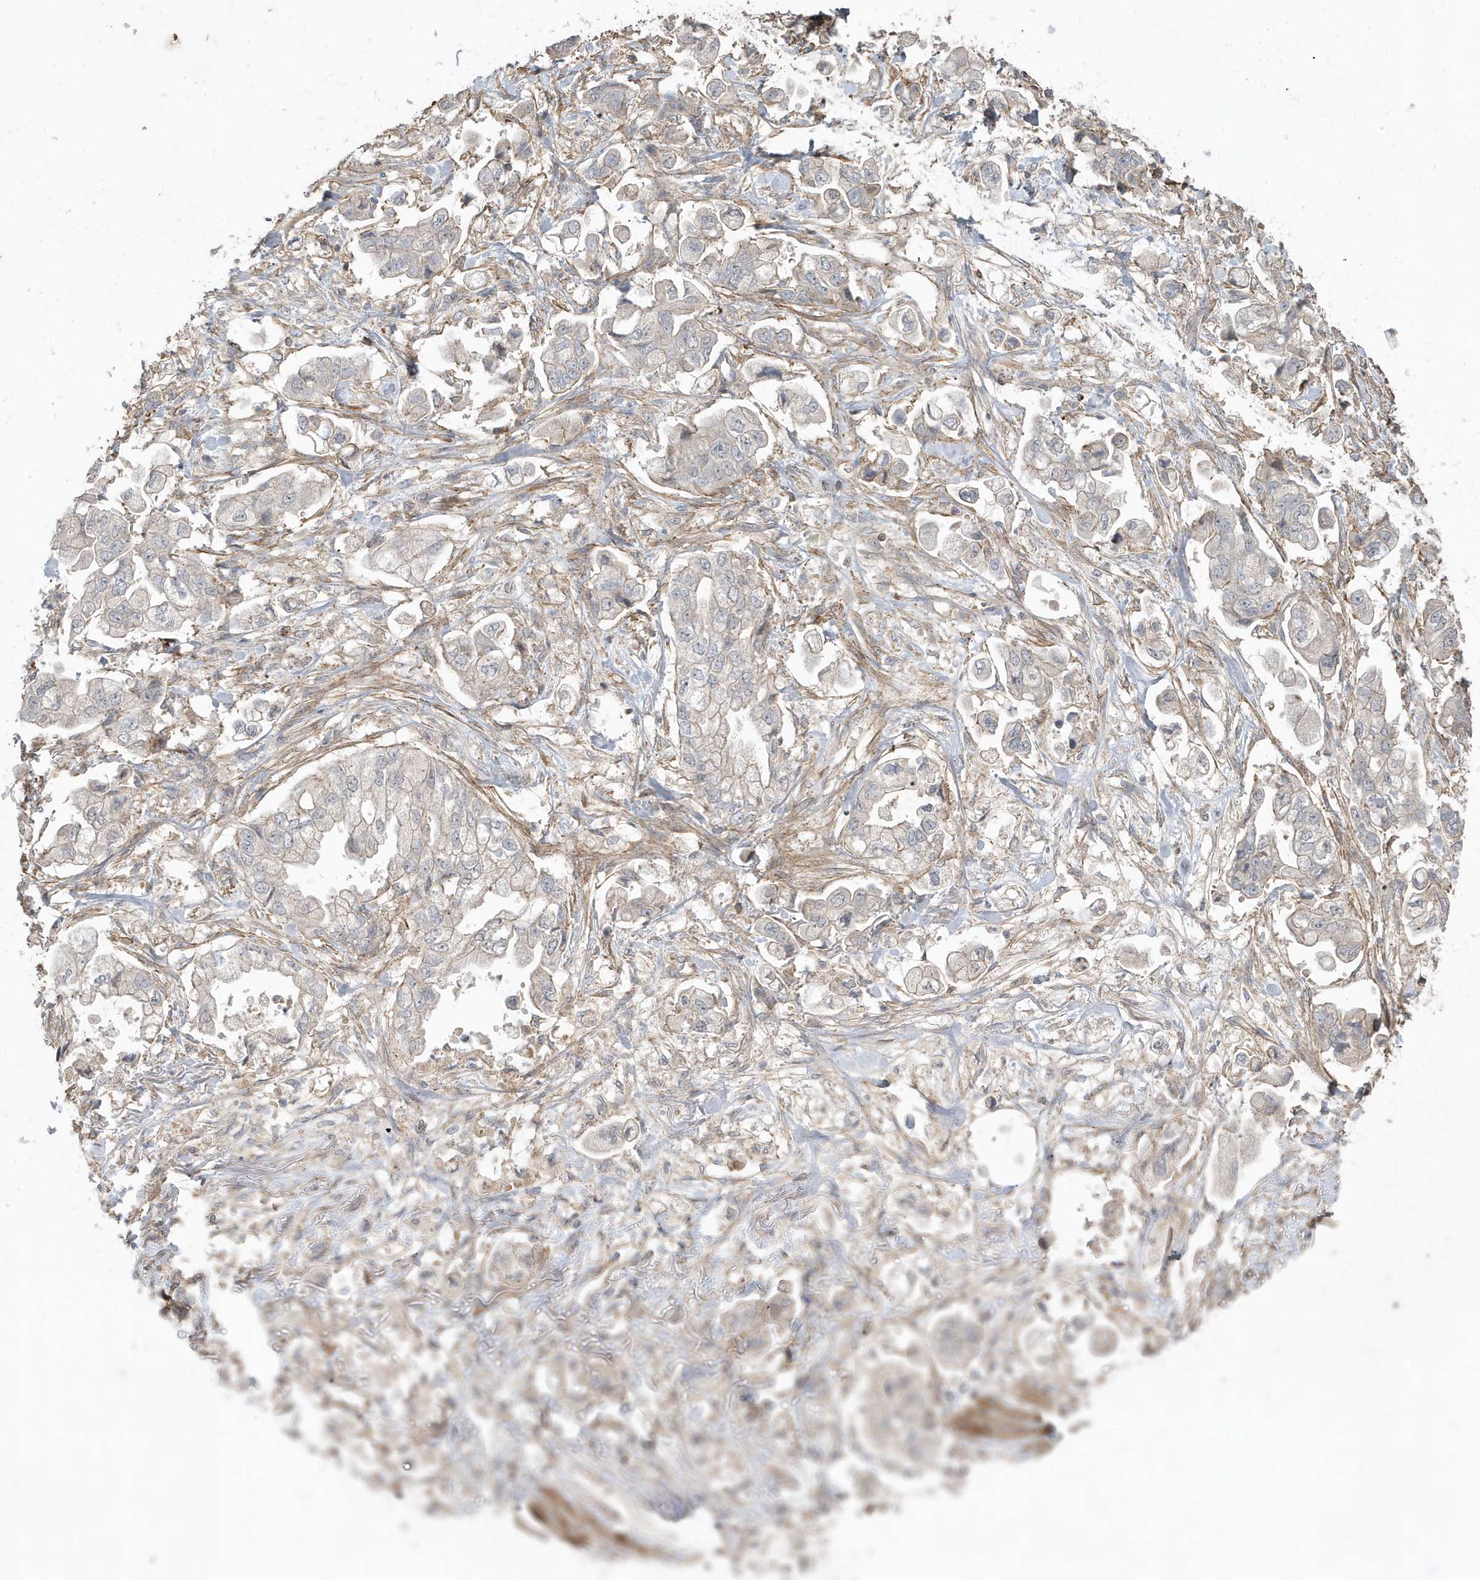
{"staining": {"intensity": "negative", "quantity": "none", "location": "none"}, "tissue": "stomach cancer", "cell_type": "Tumor cells", "image_type": "cancer", "snomed": [{"axis": "morphology", "description": "Adenocarcinoma, NOS"}, {"axis": "topography", "description": "Stomach"}], "caption": "High magnification brightfield microscopy of adenocarcinoma (stomach) stained with DAB (brown) and counterstained with hematoxylin (blue): tumor cells show no significant staining.", "gene": "PRRT3", "patient": {"sex": "male", "age": 62}}